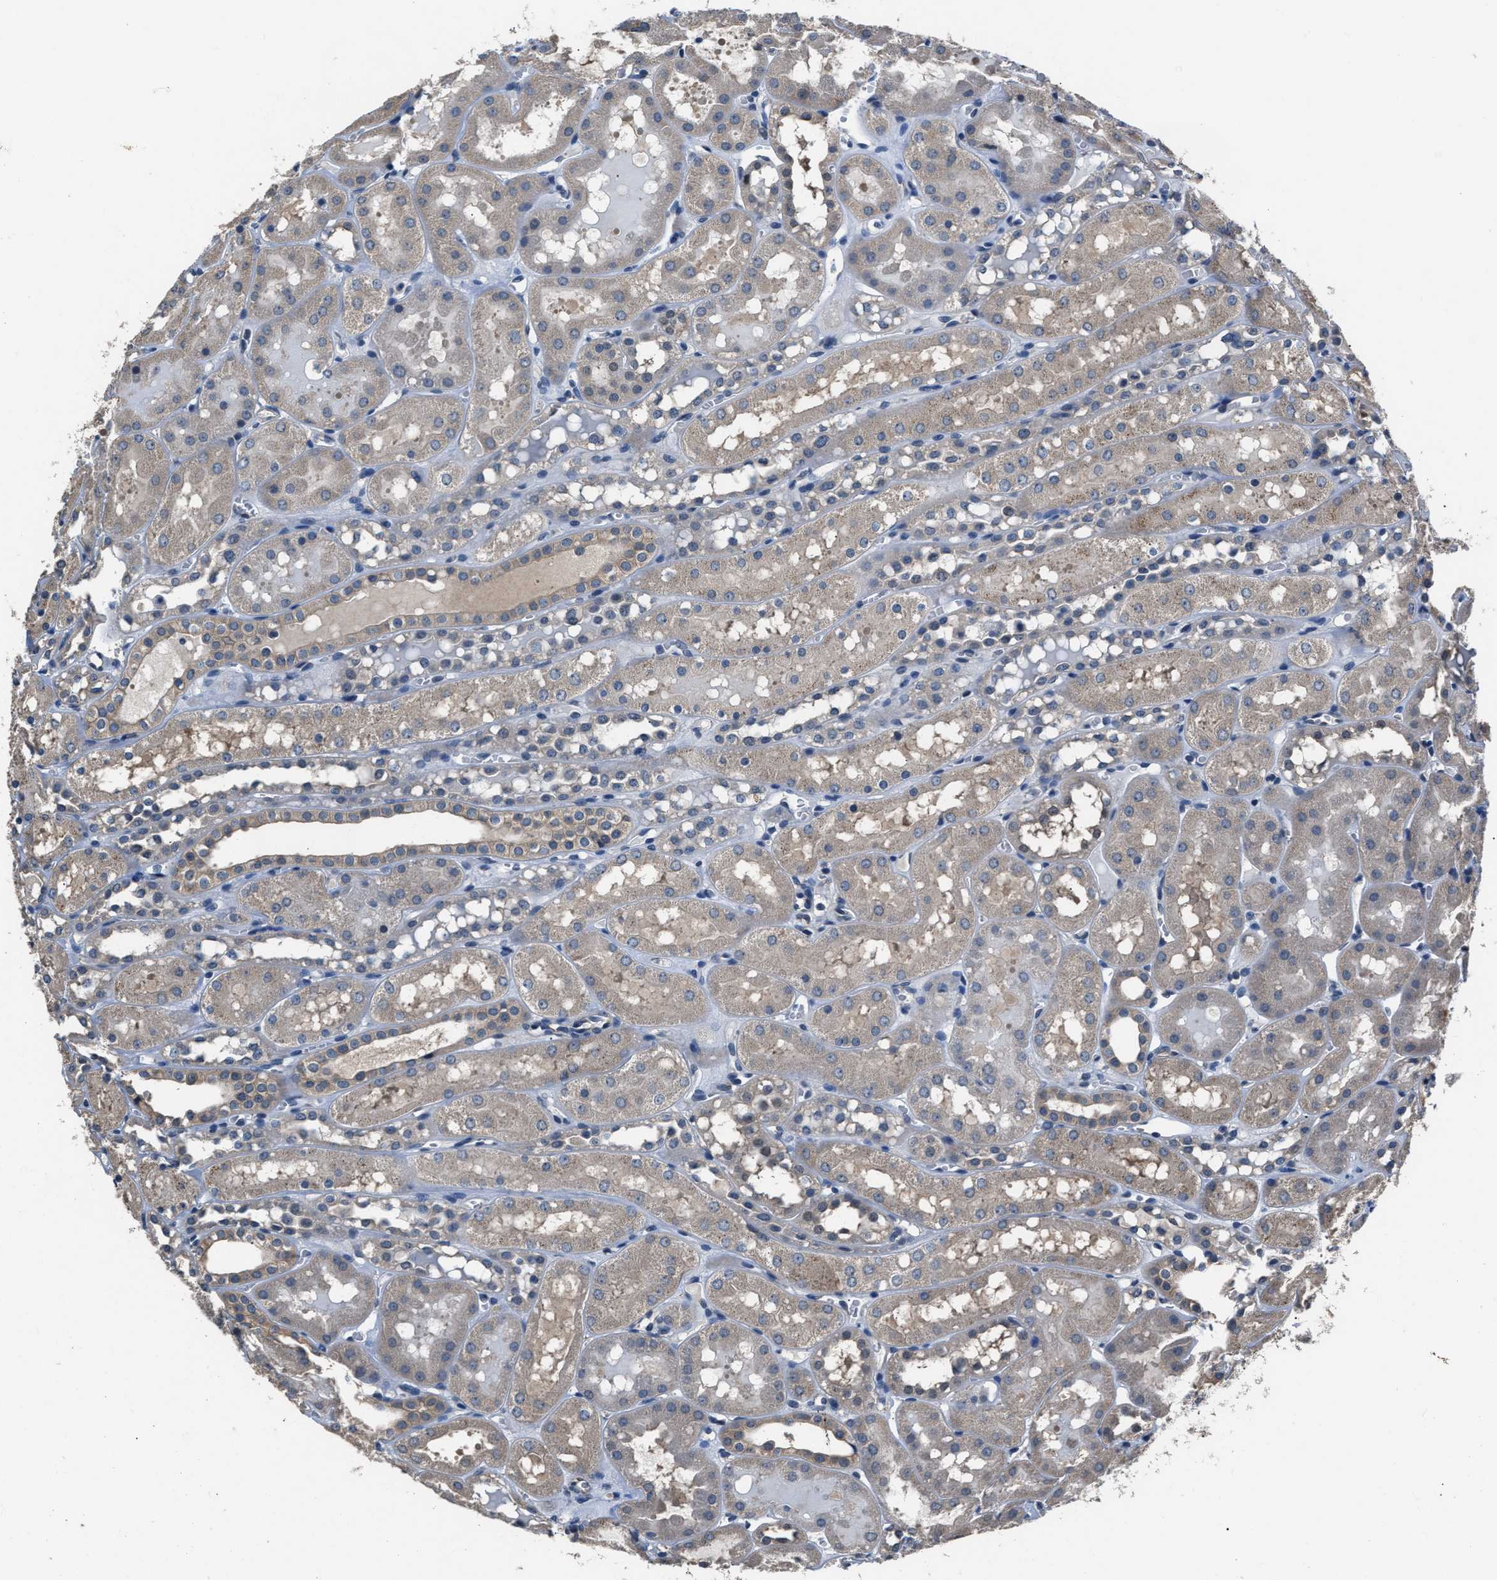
{"staining": {"intensity": "negative", "quantity": "none", "location": "none"}, "tissue": "kidney", "cell_type": "Cells in glomeruli", "image_type": "normal", "snomed": [{"axis": "morphology", "description": "Normal tissue, NOS"}, {"axis": "topography", "description": "Kidney"}, {"axis": "topography", "description": "Urinary bladder"}], "caption": "High power microscopy histopathology image of an immunohistochemistry (IHC) photomicrograph of normal kidney, revealing no significant staining in cells in glomeruli. (DAB (3,3'-diaminobenzidine) IHC, high magnification).", "gene": "ABCC9", "patient": {"sex": "male", "age": 16}}